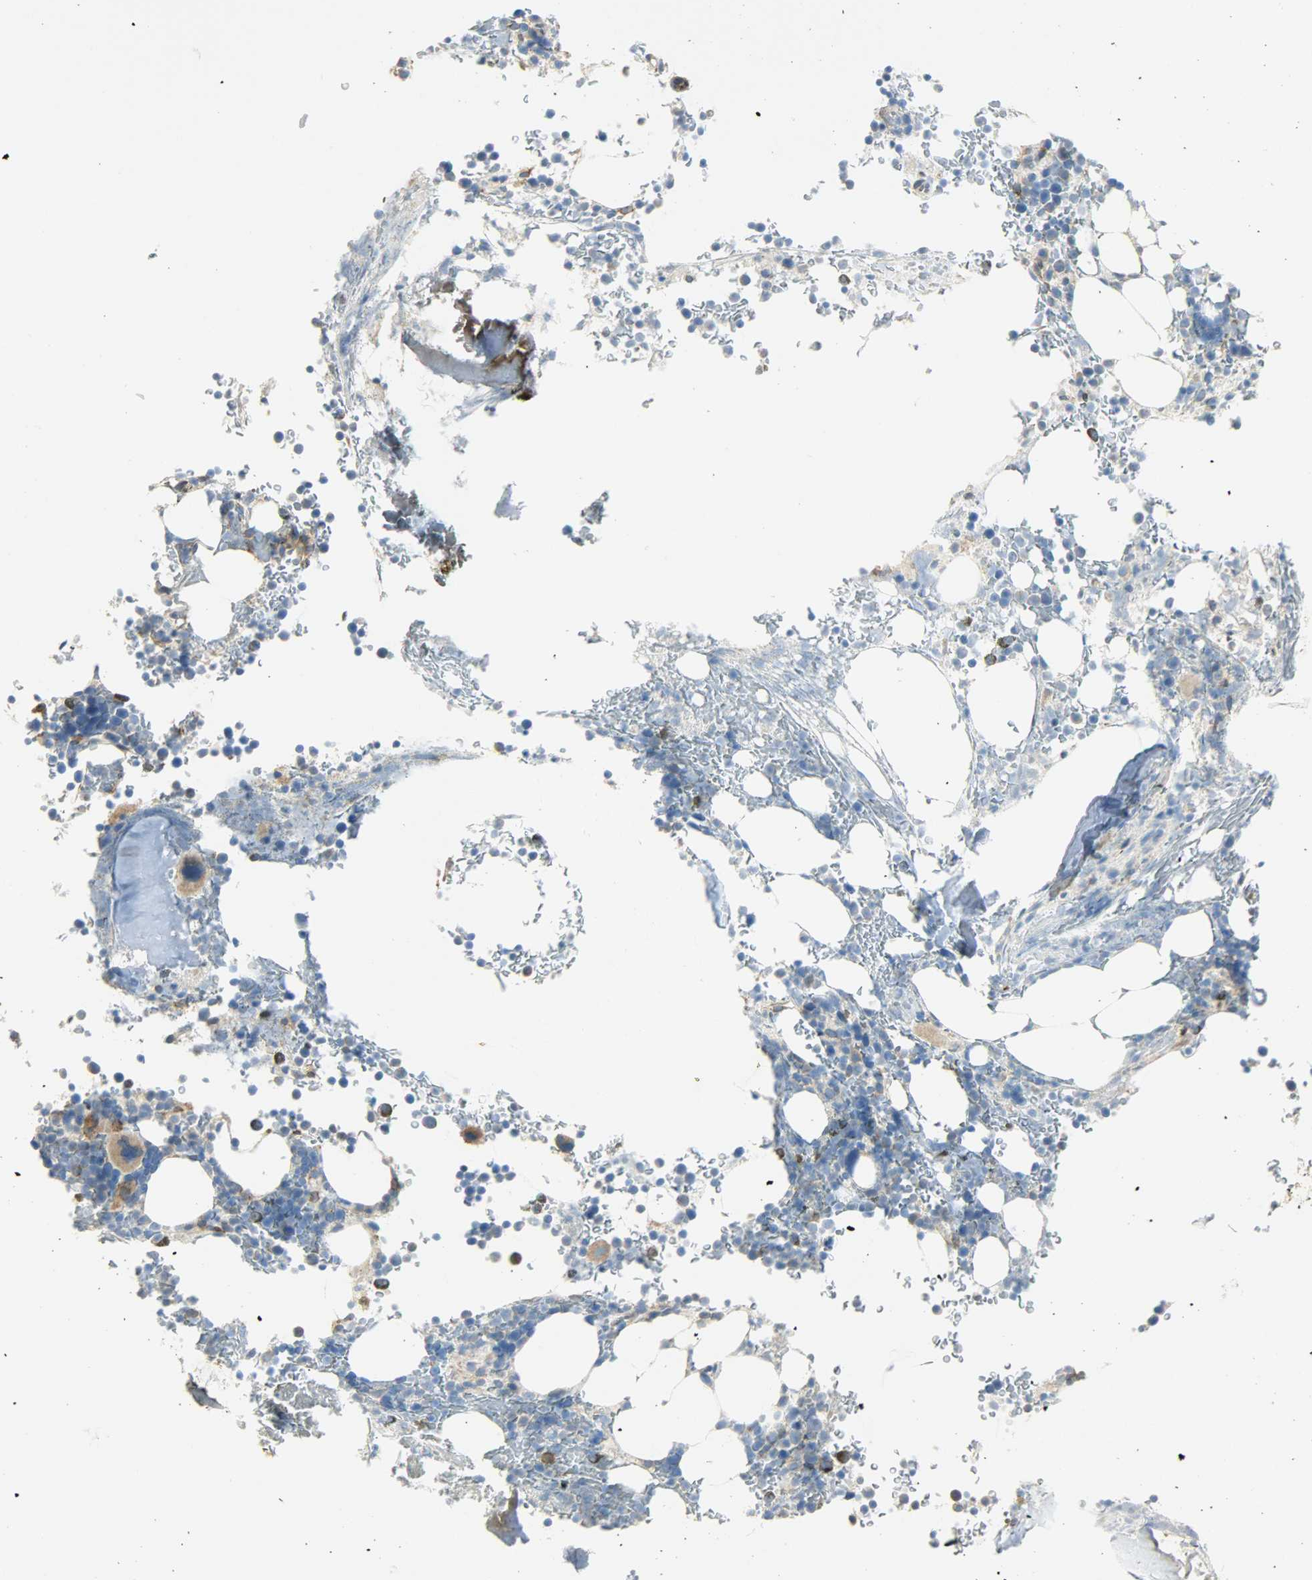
{"staining": {"intensity": "moderate", "quantity": "<25%", "location": "cytoplasmic/membranous"}, "tissue": "bone marrow", "cell_type": "Hematopoietic cells", "image_type": "normal", "snomed": [{"axis": "morphology", "description": "Normal tissue, NOS"}, {"axis": "topography", "description": "Bone marrow"}], "caption": "High-power microscopy captured an immunohistochemistry (IHC) photomicrograph of benign bone marrow, revealing moderate cytoplasmic/membranous staining in approximately <25% of hematopoietic cells.", "gene": "PKD2", "patient": {"sex": "female", "age": 73}}